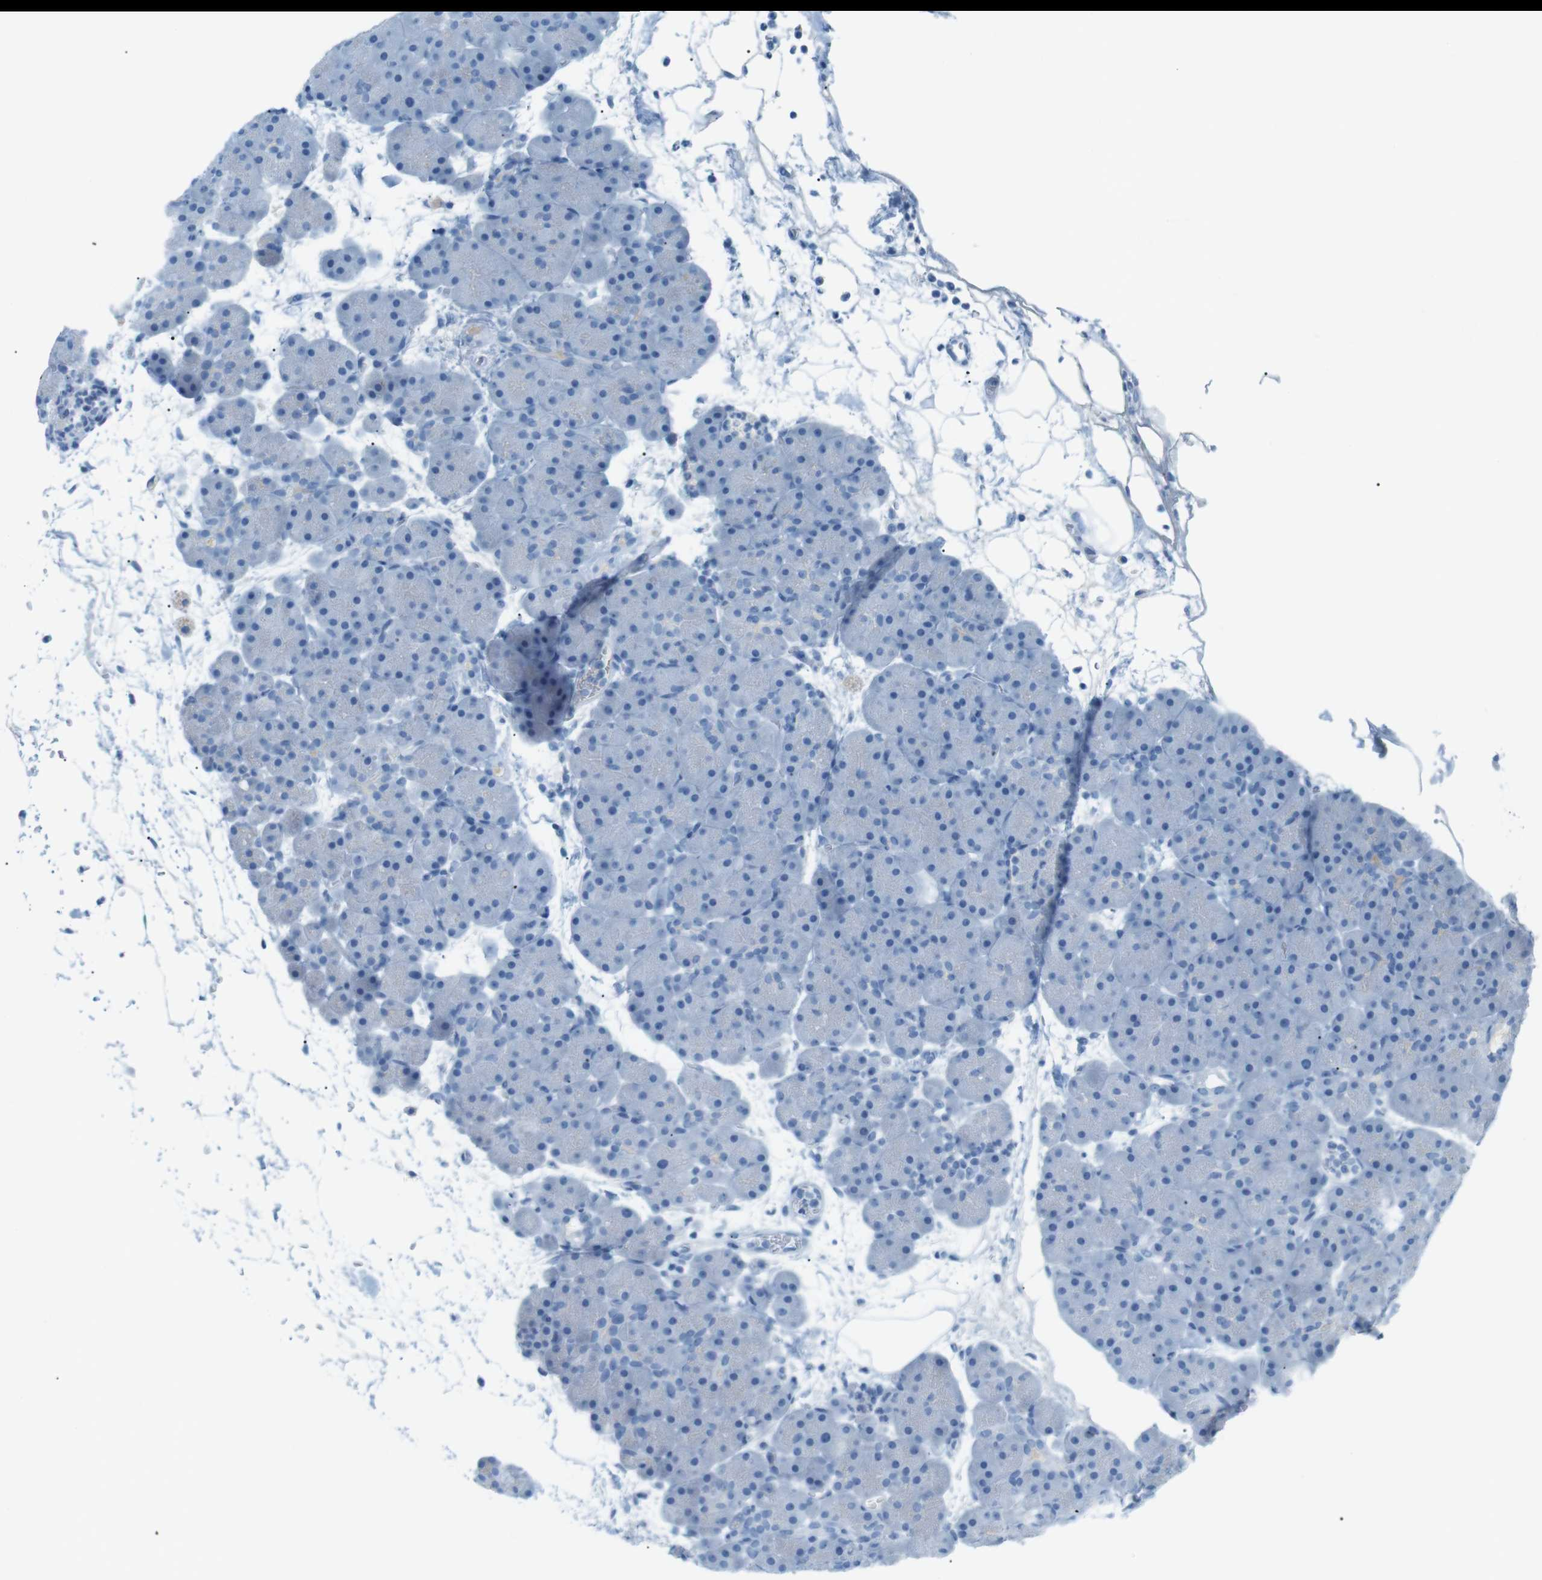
{"staining": {"intensity": "negative", "quantity": "none", "location": "none"}, "tissue": "pancreas", "cell_type": "Exocrine glandular cells", "image_type": "normal", "snomed": [{"axis": "morphology", "description": "Normal tissue, NOS"}, {"axis": "topography", "description": "Pancreas"}], "caption": "The histopathology image displays no significant expression in exocrine glandular cells of pancreas. (Brightfield microscopy of DAB IHC at high magnification).", "gene": "AZGP1", "patient": {"sex": "male", "age": 66}}